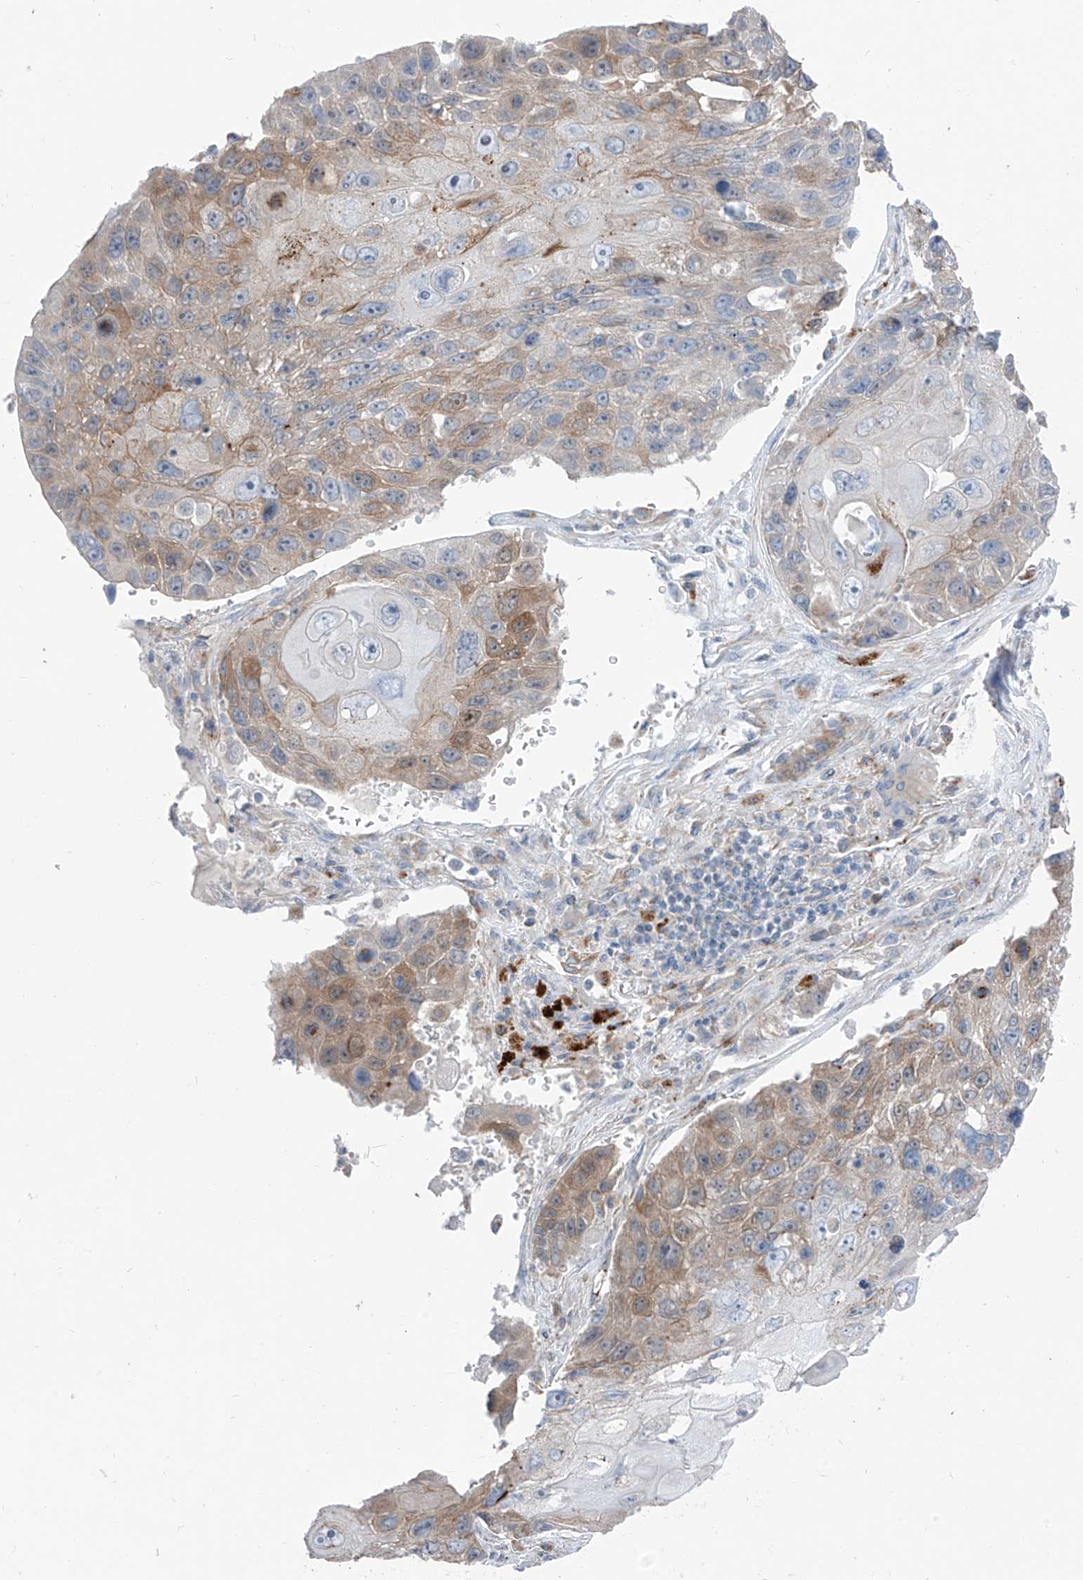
{"staining": {"intensity": "moderate", "quantity": "<25%", "location": "cytoplasmic/membranous"}, "tissue": "lung cancer", "cell_type": "Tumor cells", "image_type": "cancer", "snomed": [{"axis": "morphology", "description": "Squamous cell carcinoma, NOS"}, {"axis": "topography", "description": "Lung"}], "caption": "Immunohistochemical staining of lung cancer (squamous cell carcinoma) demonstrates low levels of moderate cytoplasmic/membranous expression in about <25% of tumor cells.", "gene": "GPR137C", "patient": {"sex": "male", "age": 61}}